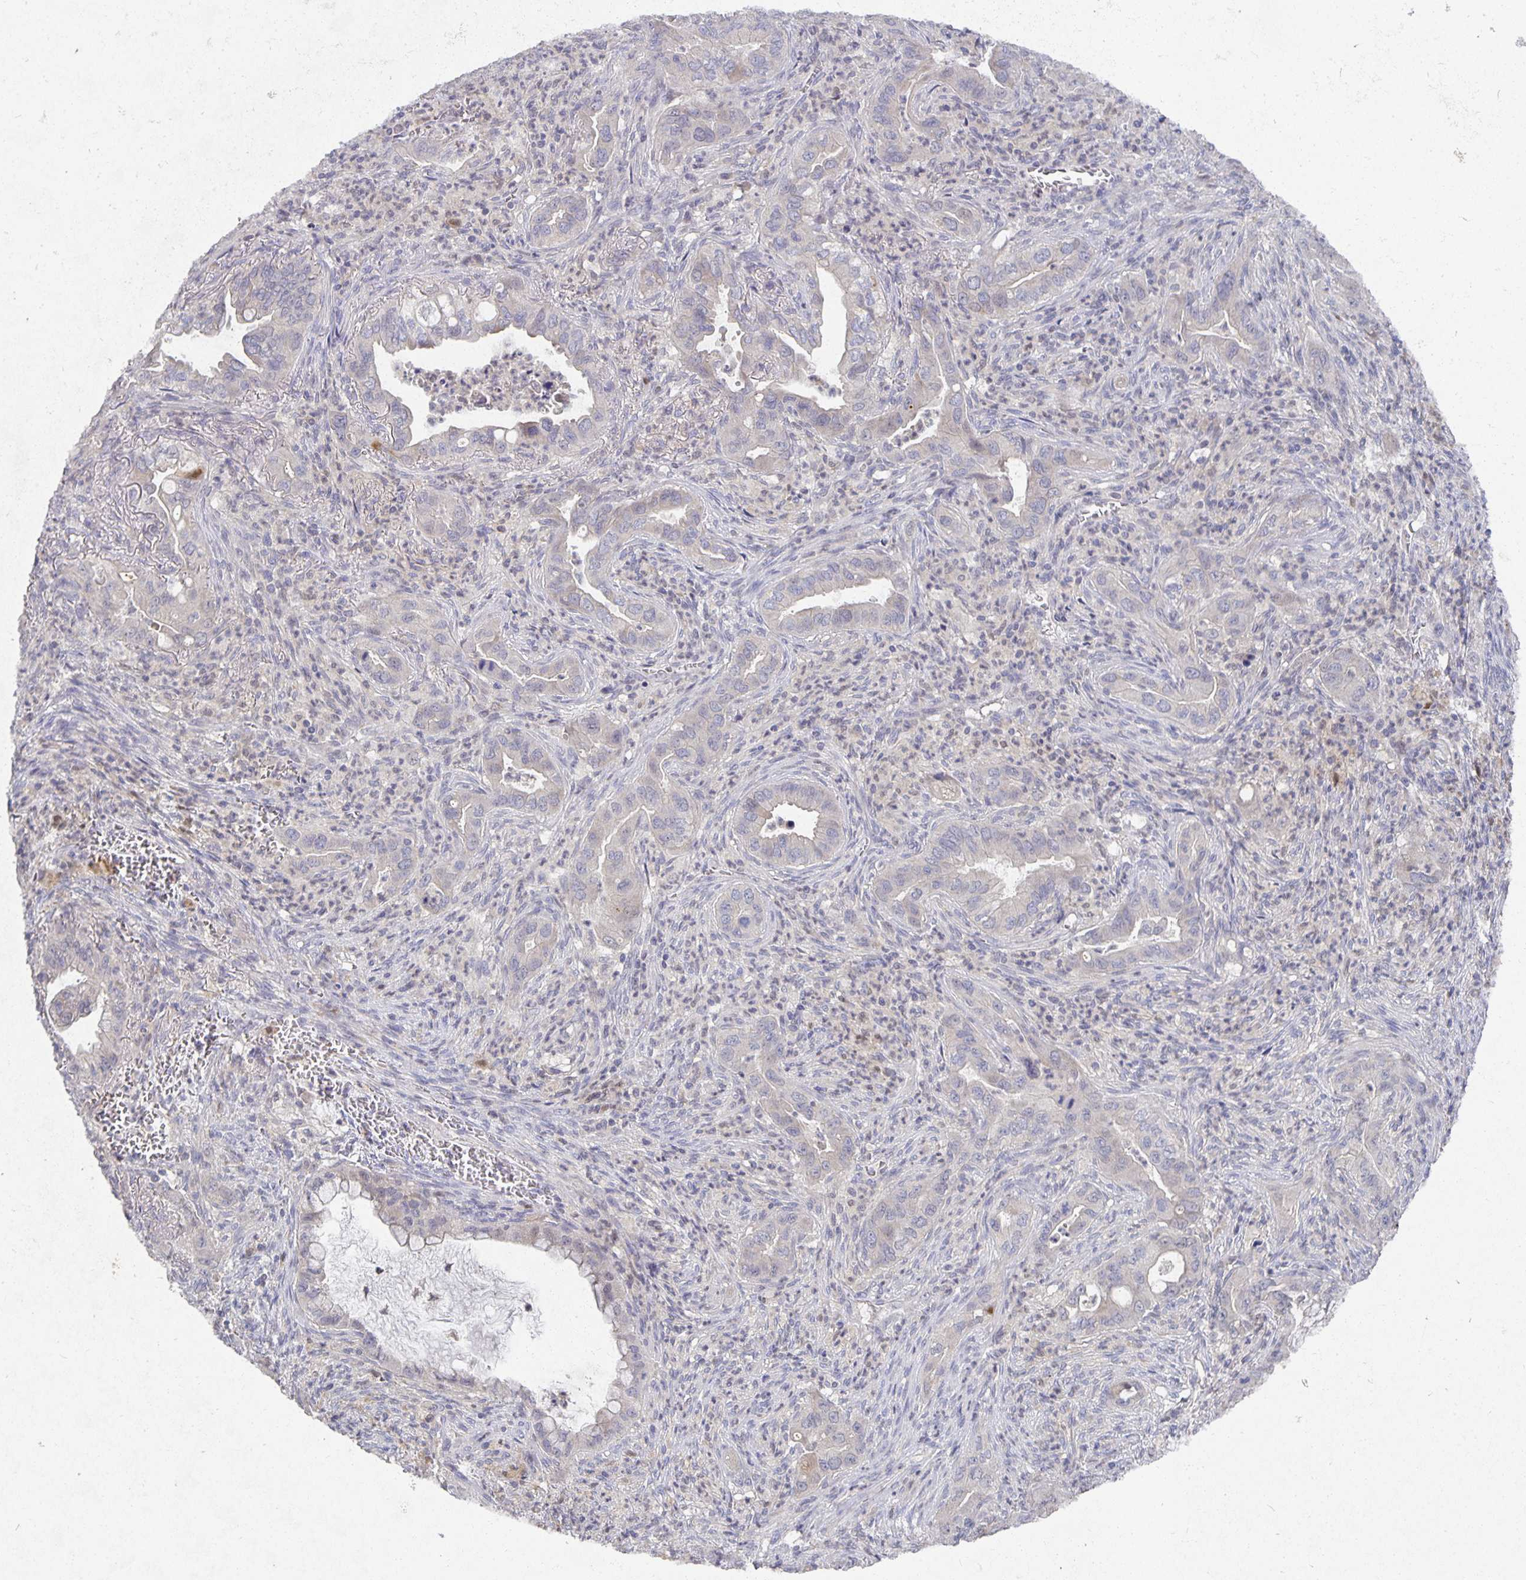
{"staining": {"intensity": "negative", "quantity": "none", "location": "none"}, "tissue": "lung cancer", "cell_type": "Tumor cells", "image_type": "cancer", "snomed": [{"axis": "morphology", "description": "Adenocarcinoma, NOS"}, {"axis": "topography", "description": "Lung"}], "caption": "This is an immunohistochemistry (IHC) histopathology image of human lung cancer (adenocarcinoma). There is no positivity in tumor cells.", "gene": "HEPN1", "patient": {"sex": "male", "age": 65}}